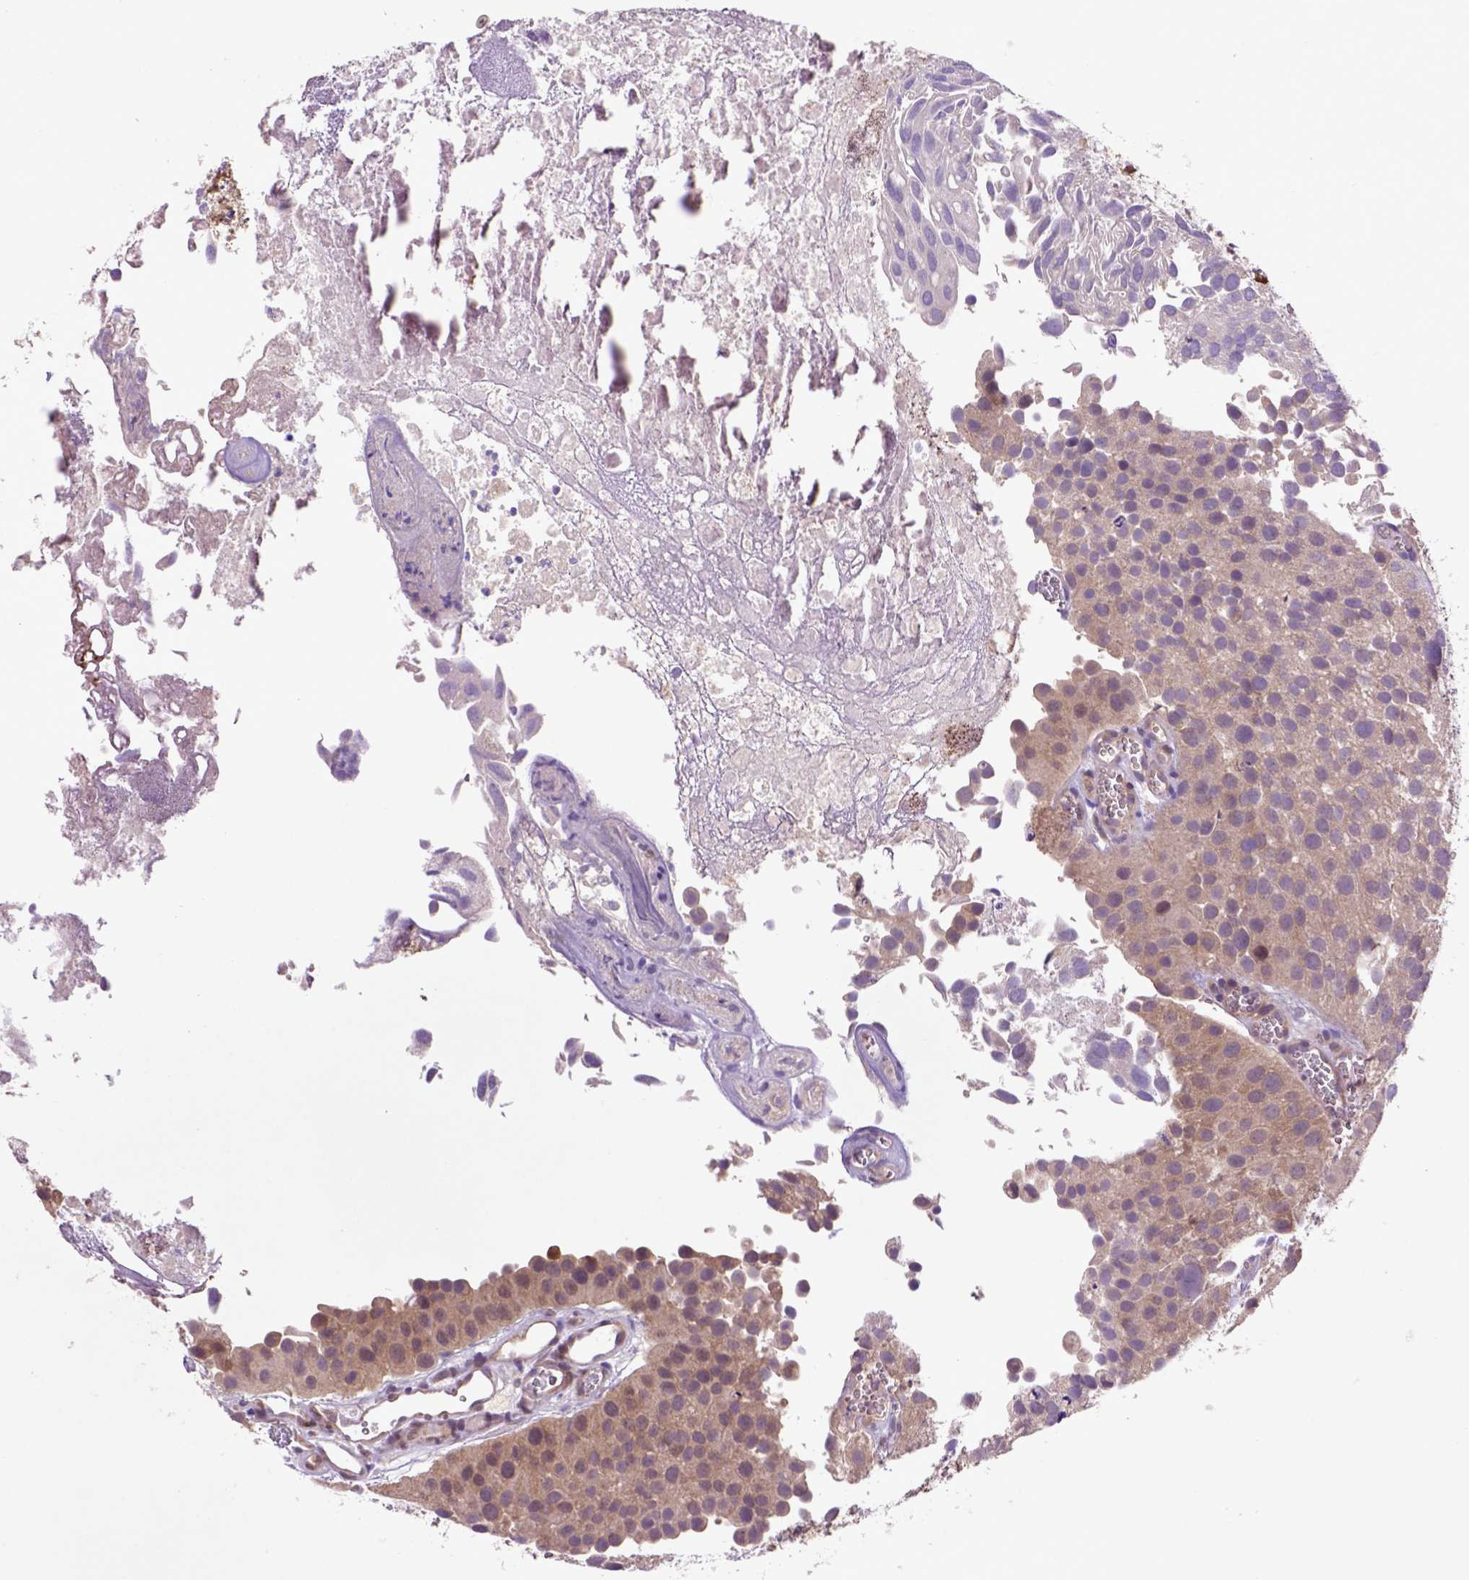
{"staining": {"intensity": "moderate", "quantity": ">75%", "location": "cytoplasmic/membranous"}, "tissue": "urothelial cancer", "cell_type": "Tumor cells", "image_type": "cancer", "snomed": [{"axis": "morphology", "description": "Urothelial carcinoma, Low grade"}, {"axis": "topography", "description": "Urinary bladder"}], "caption": "About >75% of tumor cells in low-grade urothelial carcinoma reveal moderate cytoplasmic/membranous protein positivity as visualized by brown immunohistochemical staining.", "gene": "HSPBP1", "patient": {"sex": "female", "age": 69}}